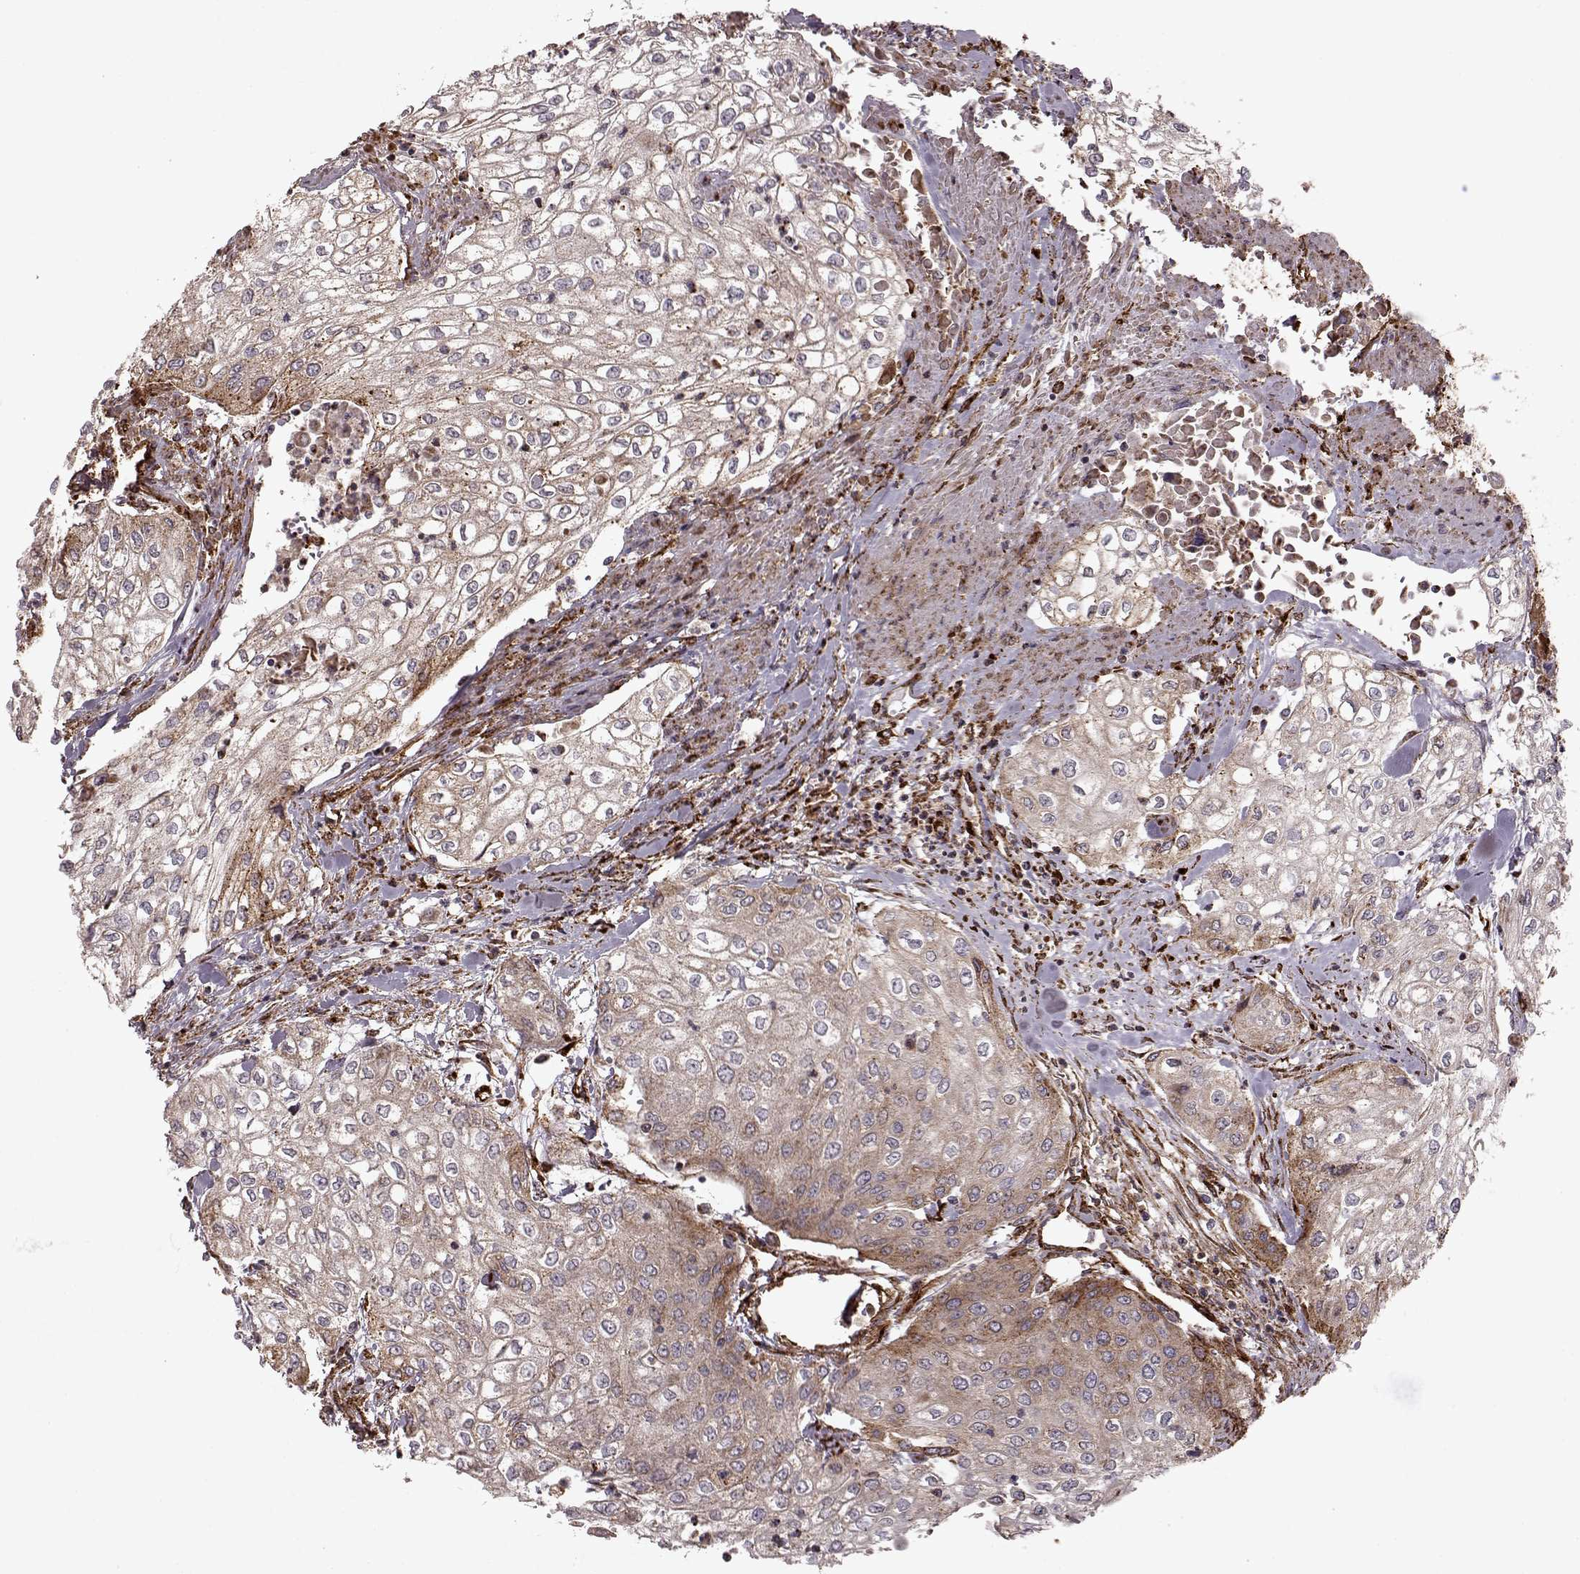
{"staining": {"intensity": "weak", "quantity": "25%-75%", "location": "cytoplasmic/membranous"}, "tissue": "urothelial cancer", "cell_type": "Tumor cells", "image_type": "cancer", "snomed": [{"axis": "morphology", "description": "Urothelial carcinoma, High grade"}, {"axis": "topography", "description": "Urinary bladder"}], "caption": "Urothelial carcinoma (high-grade) stained with a brown dye demonstrates weak cytoplasmic/membranous positive expression in about 25%-75% of tumor cells.", "gene": "FXN", "patient": {"sex": "male", "age": 62}}